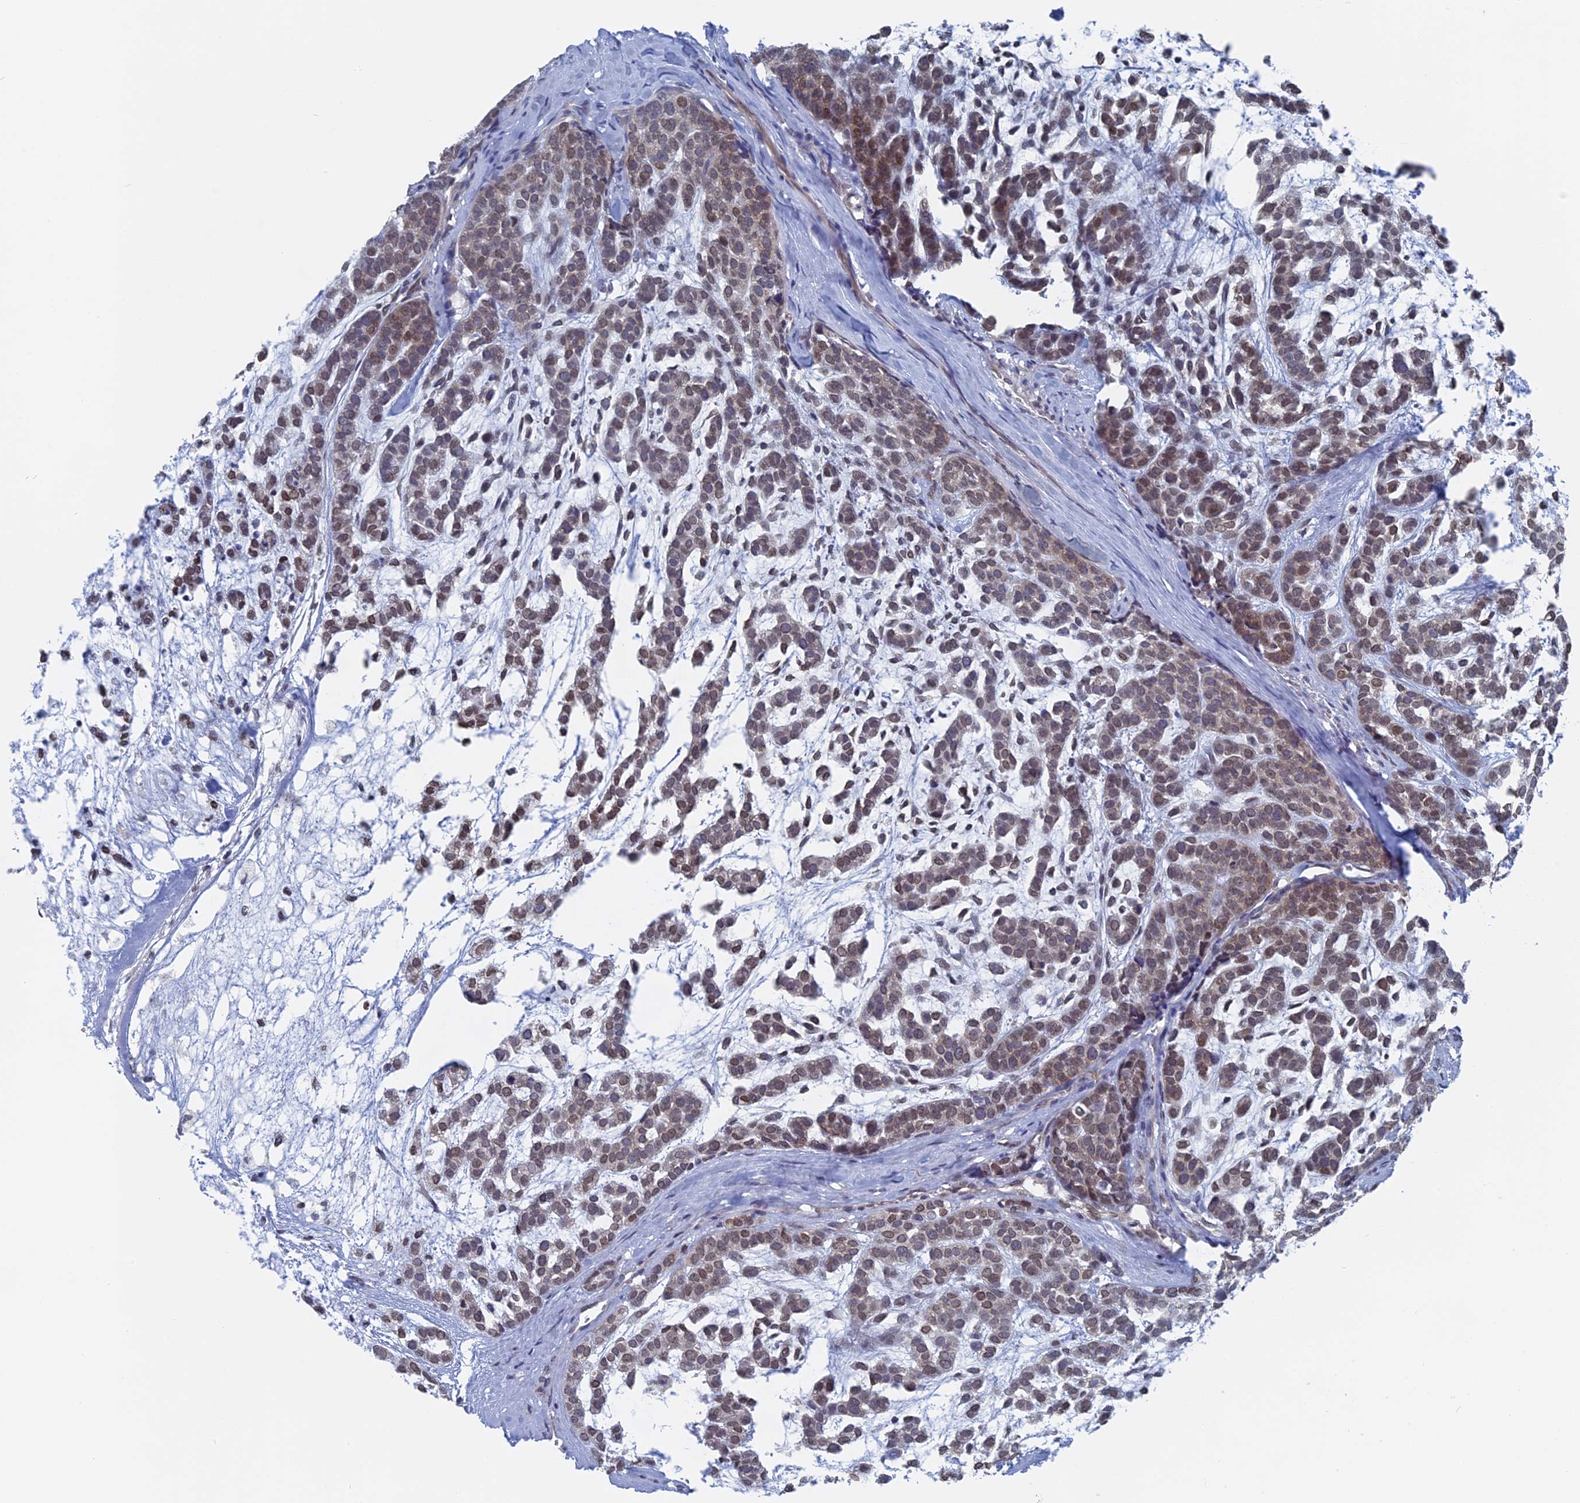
{"staining": {"intensity": "weak", "quantity": ">75%", "location": "nuclear"}, "tissue": "head and neck cancer", "cell_type": "Tumor cells", "image_type": "cancer", "snomed": [{"axis": "morphology", "description": "Adenocarcinoma, NOS"}, {"axis": "morphology", "description": "Adenoma, NOS"}, {"axis": "topography", "description": "Head-Neck"}], "caption": "Head and neck cancer (adenoma) stained with a brown dye displays weak nuclear positive staining in about >75% of tumor cells.", "gene": "MTRF1", "patient": {"sex": "female", "age": 55}}